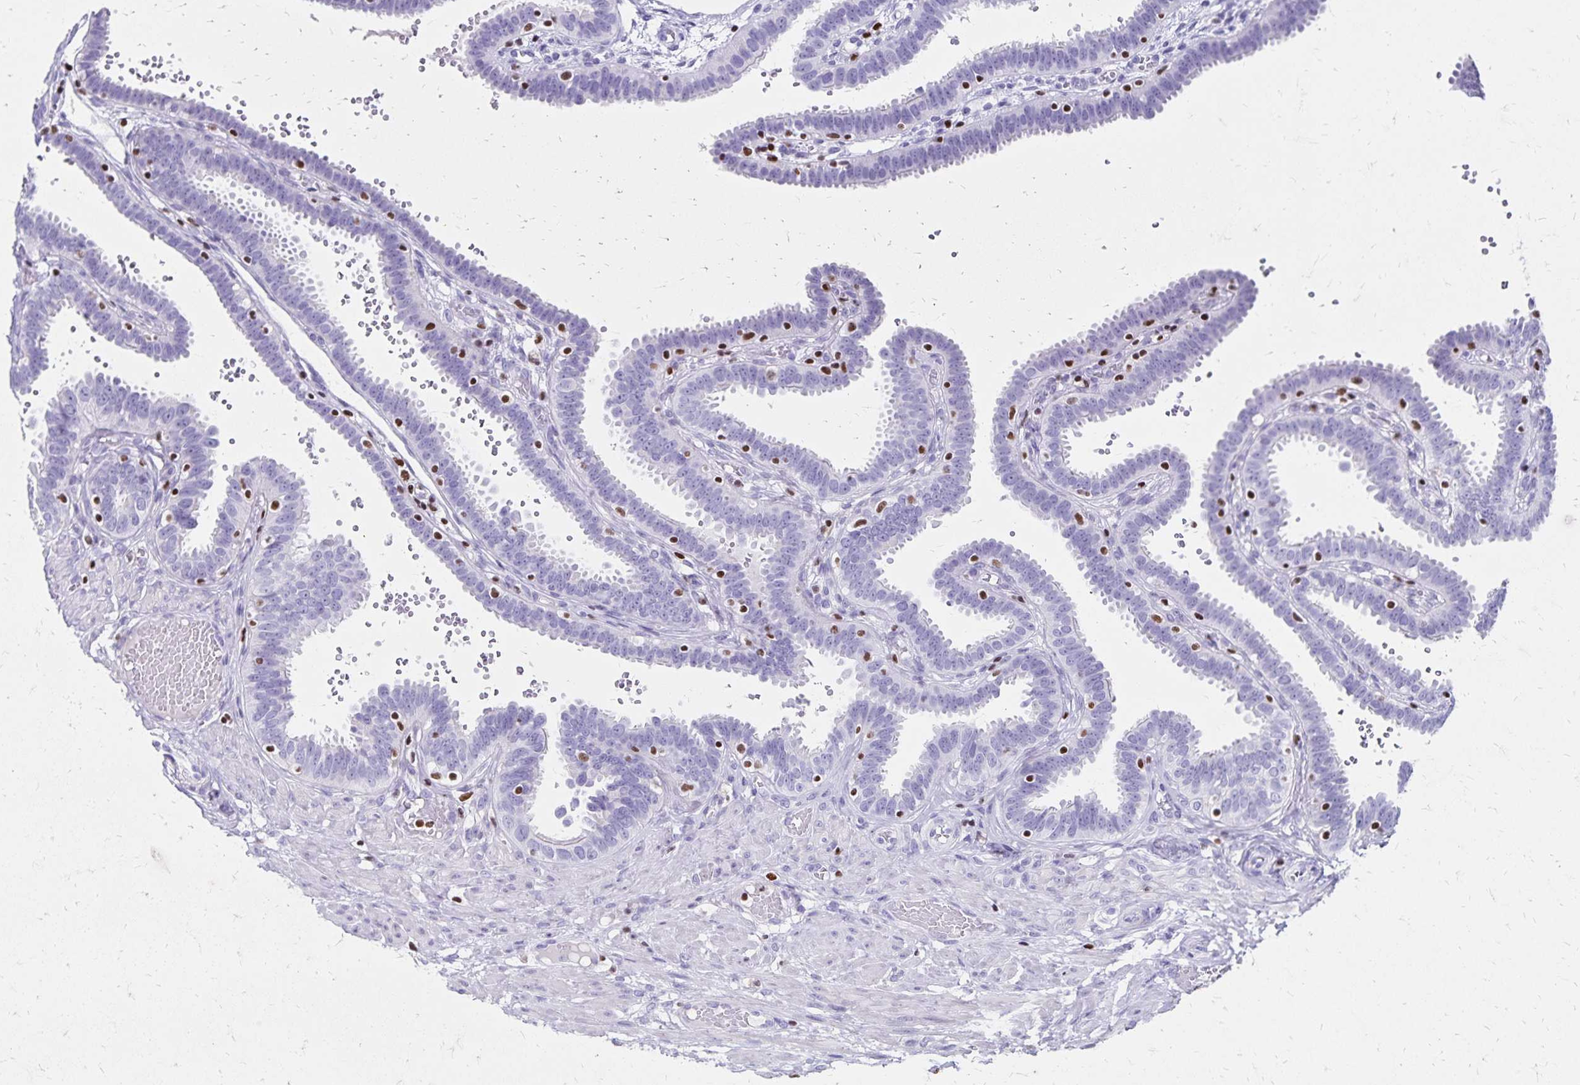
{"staining": {"intensity": "negative", "quantity": "none", "location": "none"}, "tissue": "fallopian tube", "cell_type": "Glandular cells", "image_type": "normal", "snomed": [{"axis": "morphology", "description": "Normal tissue, NOS"}, {"axis": "topography", "description": "Fallopian tube"}], "caption": "This image is of unremarkable fallopian tube stained with immunohistochemistry to label a protein in brown with the nuclei are counter-stained blue. There is no staining in glandular cells. (DAB (3,3'-diaminobenzidine) IHC, high magnification).", "gene": "IKZF1", "patient": {"sex": "female", "age": 37}}